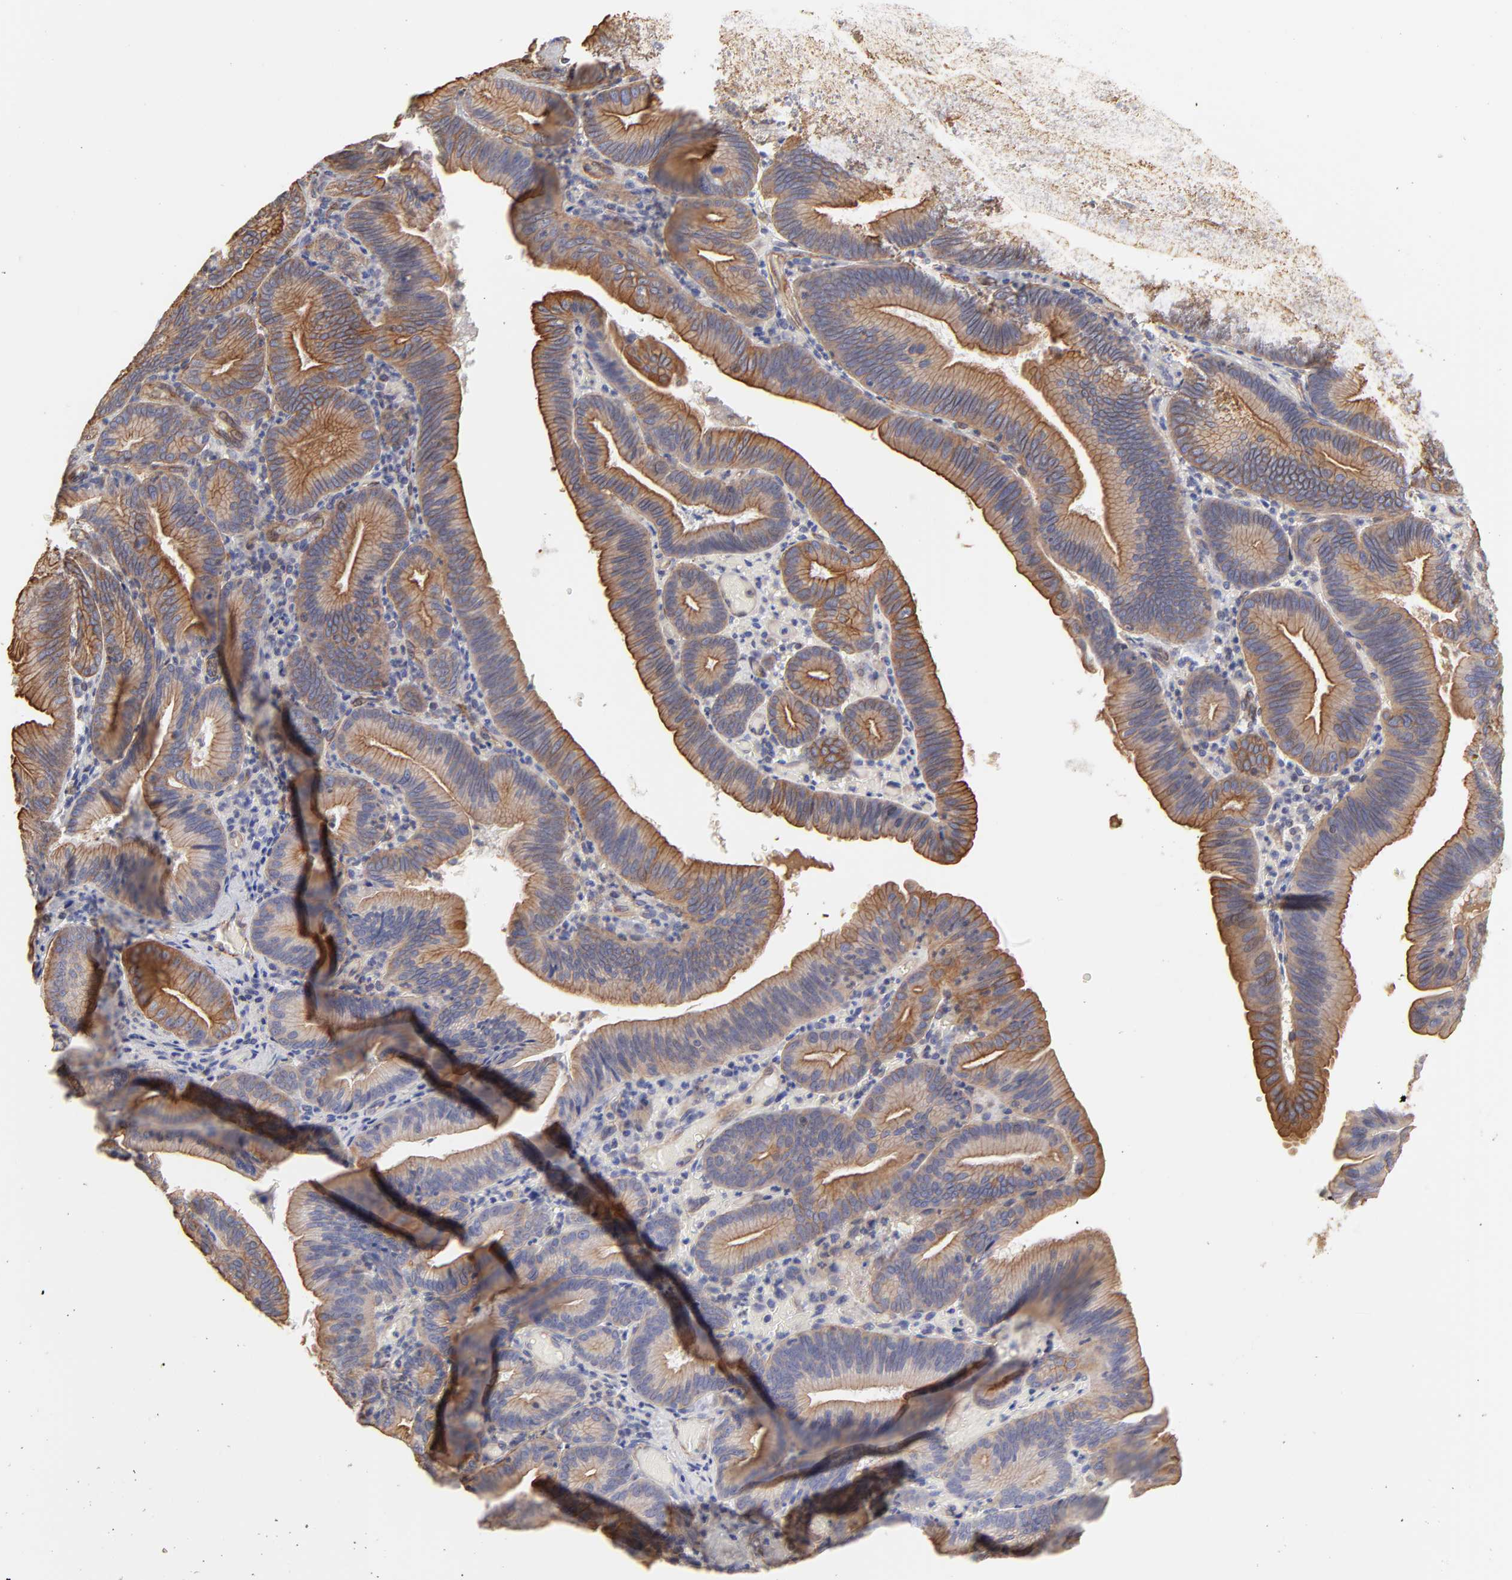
{"staining": {"intensity": "moderate", "quantity": ">75%", "location": "cytoplasmic/membranous"}, "tissue": "pancreatic cancer", "cell_type": "Tumor cells", "image_type": "cancer", "snomed": [{"axis": "morphology", "description": "Adenocarcinoma, NOS"}, {"axis": "topography", "description": "Pancreas"}], "caption": "Human pancreatic adenocarcinoma stained with a brown dye exhibits moderate cytoplasmic/membranous positive staining in approximately >75% of tumor cells.", "gene": "LRCH2", "patient": {"sex": "male", "age": 82}}